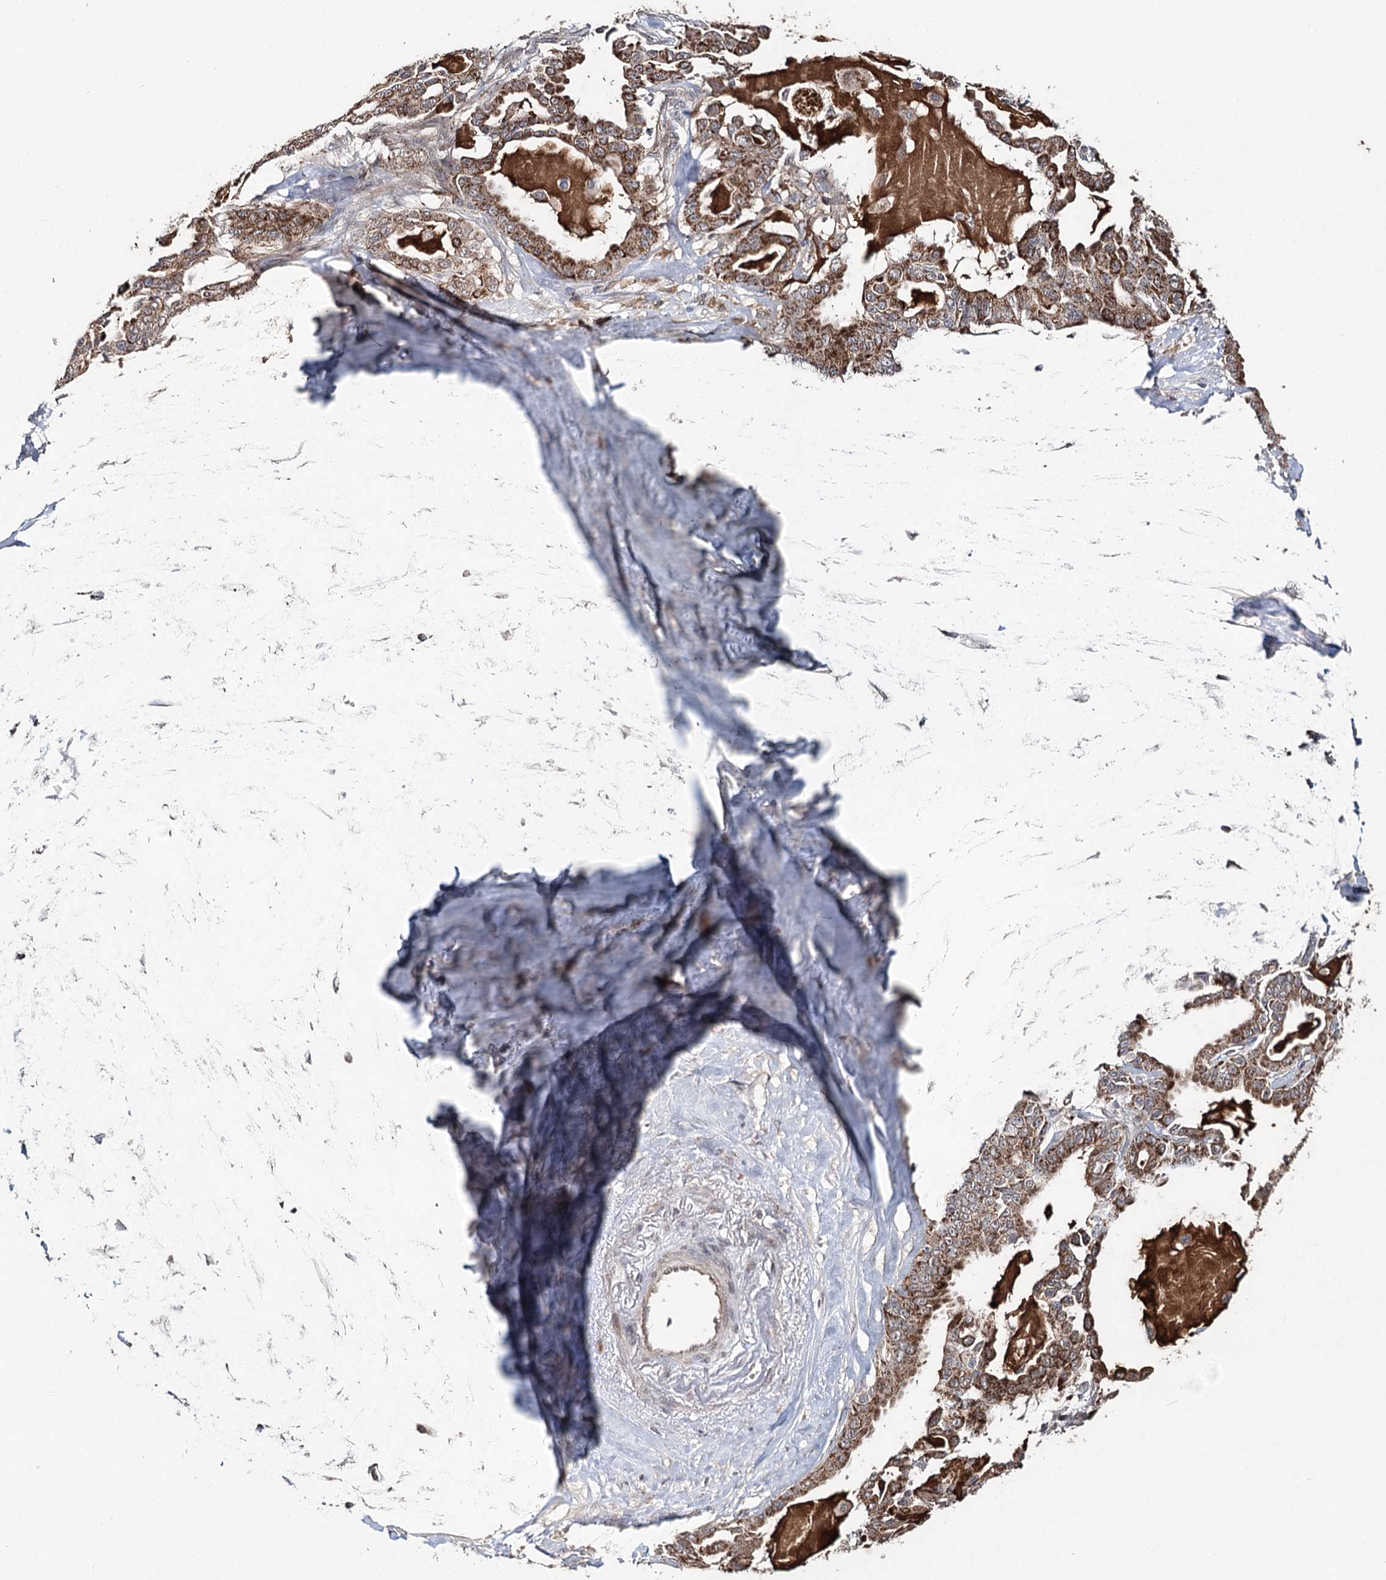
{"staining": {"intensity": "moderate", "quantity": ">75%", "location": "cytoplasmic/membranous"}, "tissue": "pancreatic cancer", "cell_type": "Tumor cells", "image_type": "cancer", "snomed": [{"axis": "morphology", "description": "Adenocarcinoma, NOS"}, {"axis": "topography", "description": "Pancreas"}], "caption": "Immunohistochemistry of human pancreatic cancer (adenocarcinoma) shows medium levels of moderate cytoplasmic/membranous positivity in approximately >75% of tumor cells.", "gene": "ZNRF3", "patient": {"sex": "male", "age": 63}}